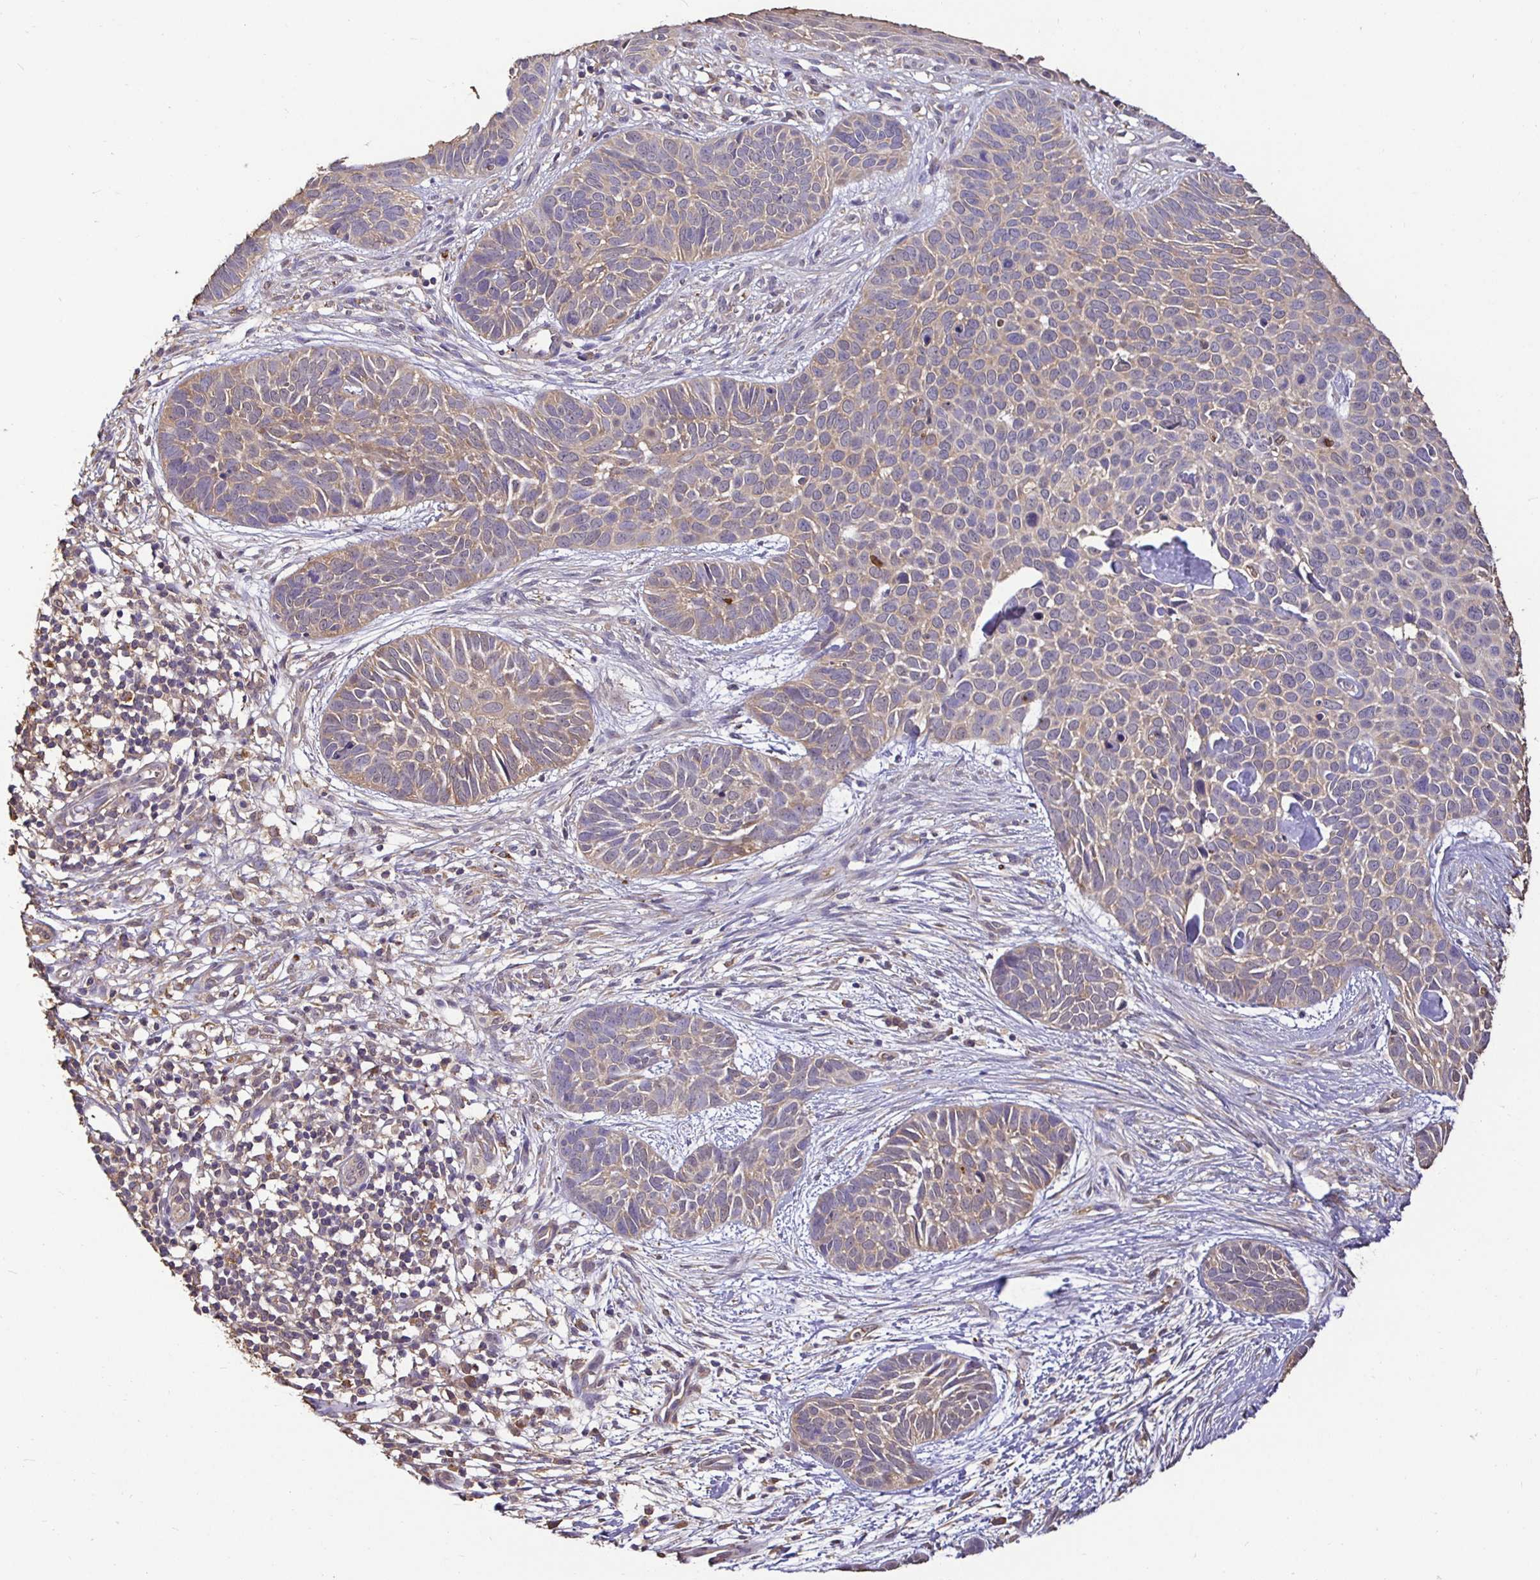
{"staining": {"intensity": "weak", "quantity": "<25%", "location": "cytoplasmic/membranous"}, "tissue": "skin cancer", "cell_type": "Tumor cells", "image_type": "cancer", "snomed": [{"axis": "morphology", "description": "Basal cell carcinoma"}, {"axis": "topography", "description": "Skin"}], "caption": "Skin cancer (basal cell carcinoma) was stained to show a protein in brown. There is no significant staining in tumor cells. (Stains: DAB (3,3'-diaminobenzidine) IHC with hematoxylin counter stain, Microscopy: brightfield microscopy at high magnification).", "gene": "MAPK8IP3", "patient": {"sex": "male", "age": 69}}